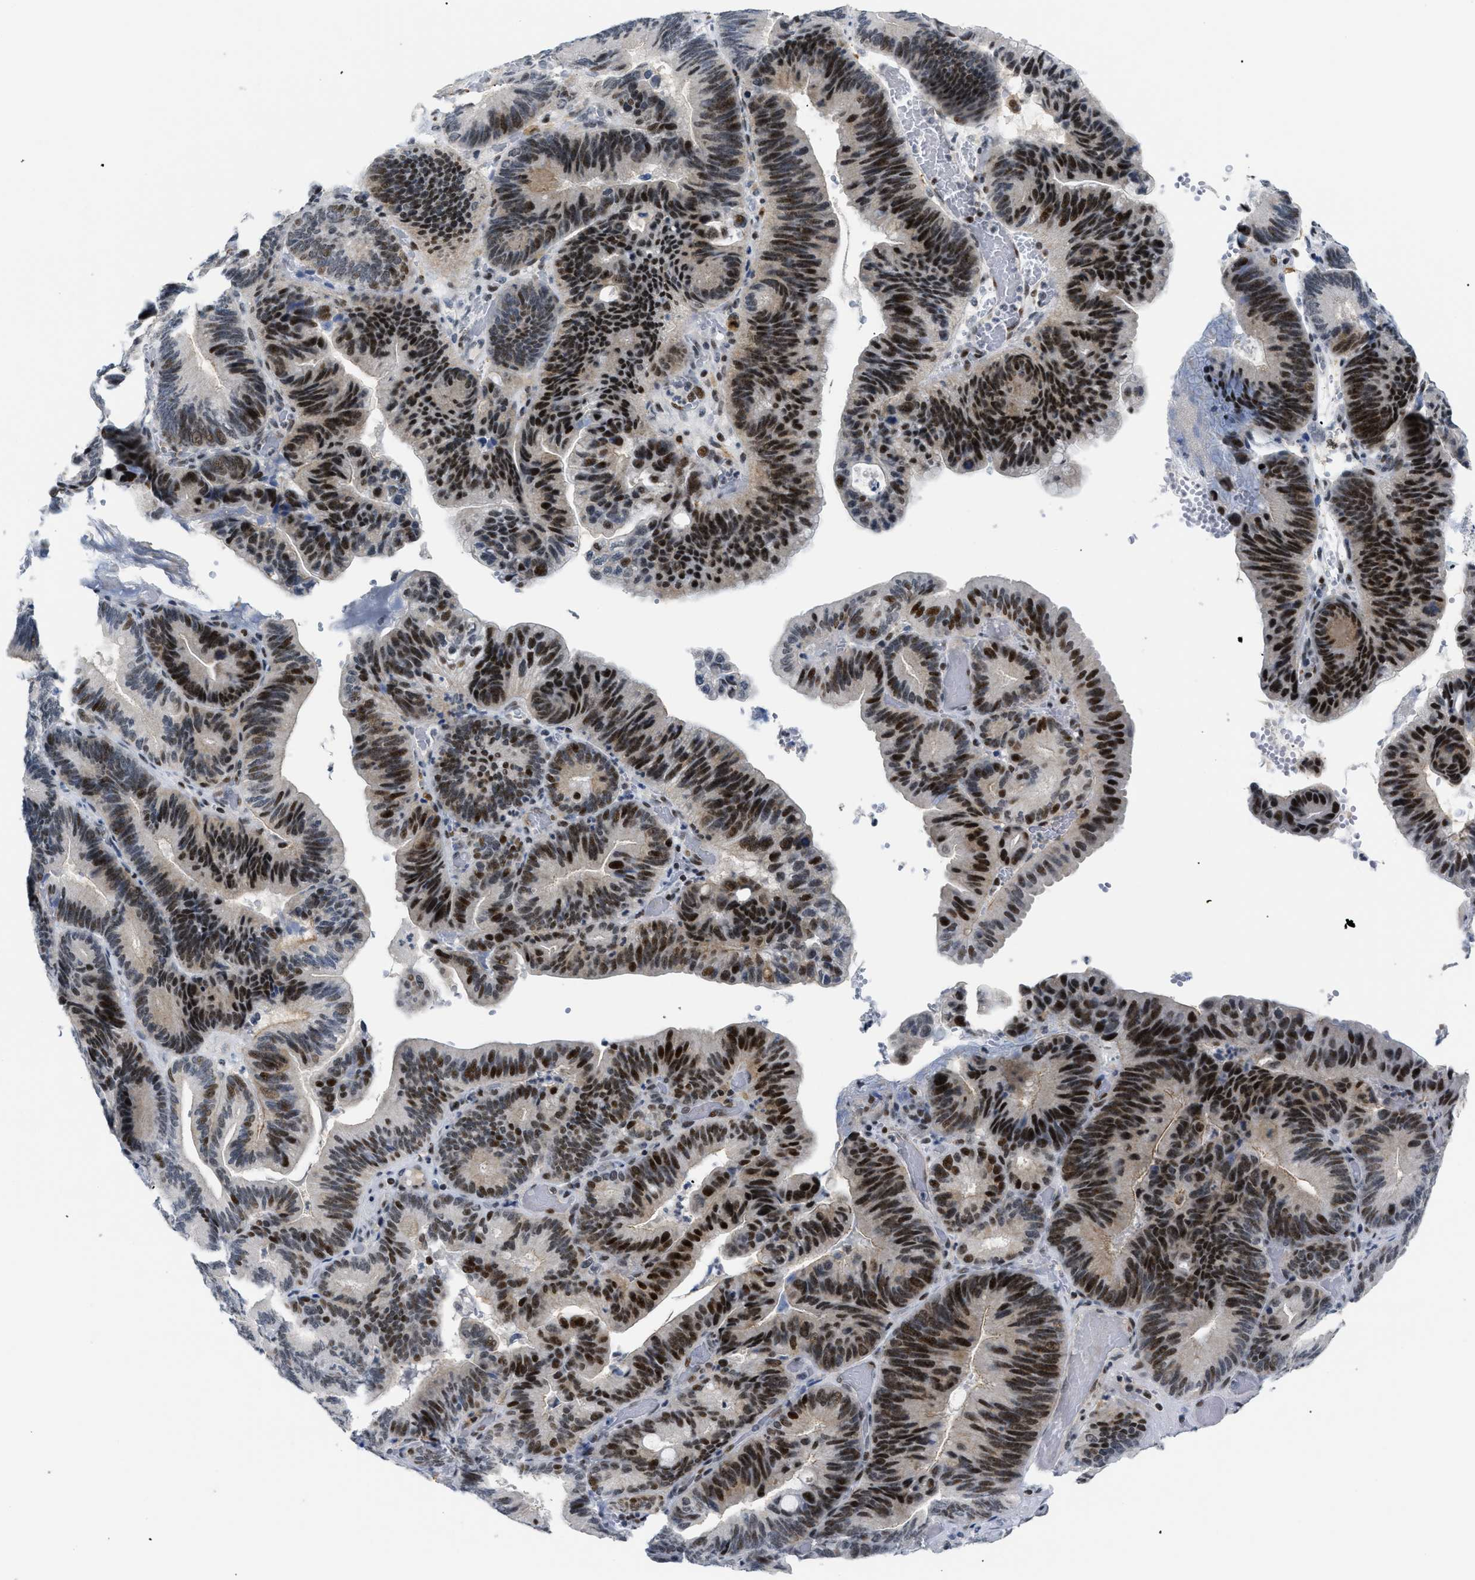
{"staining": {"intensity": "strong", "quantity": ">75%", "location": "nuclear"}, "tissue": "pancreatic cancer", "cell_type": "Tumor cells", "image_type": "cancer", "snomed": [{"axis": "morphology", "description": "Adenocarcinoma, NOS"}, {"axis": "topography", "description": "Pancreas"}], "caption": "Strong nuclear protein staining is identified in about >75% of tumor cells in pancreatic cancer (adenocarcinoma). Ihc stains the protein of interest in brown and the nuclei are stained blue.", "gene": "MED1", "patient": {"sex": "male", "age": 82}}